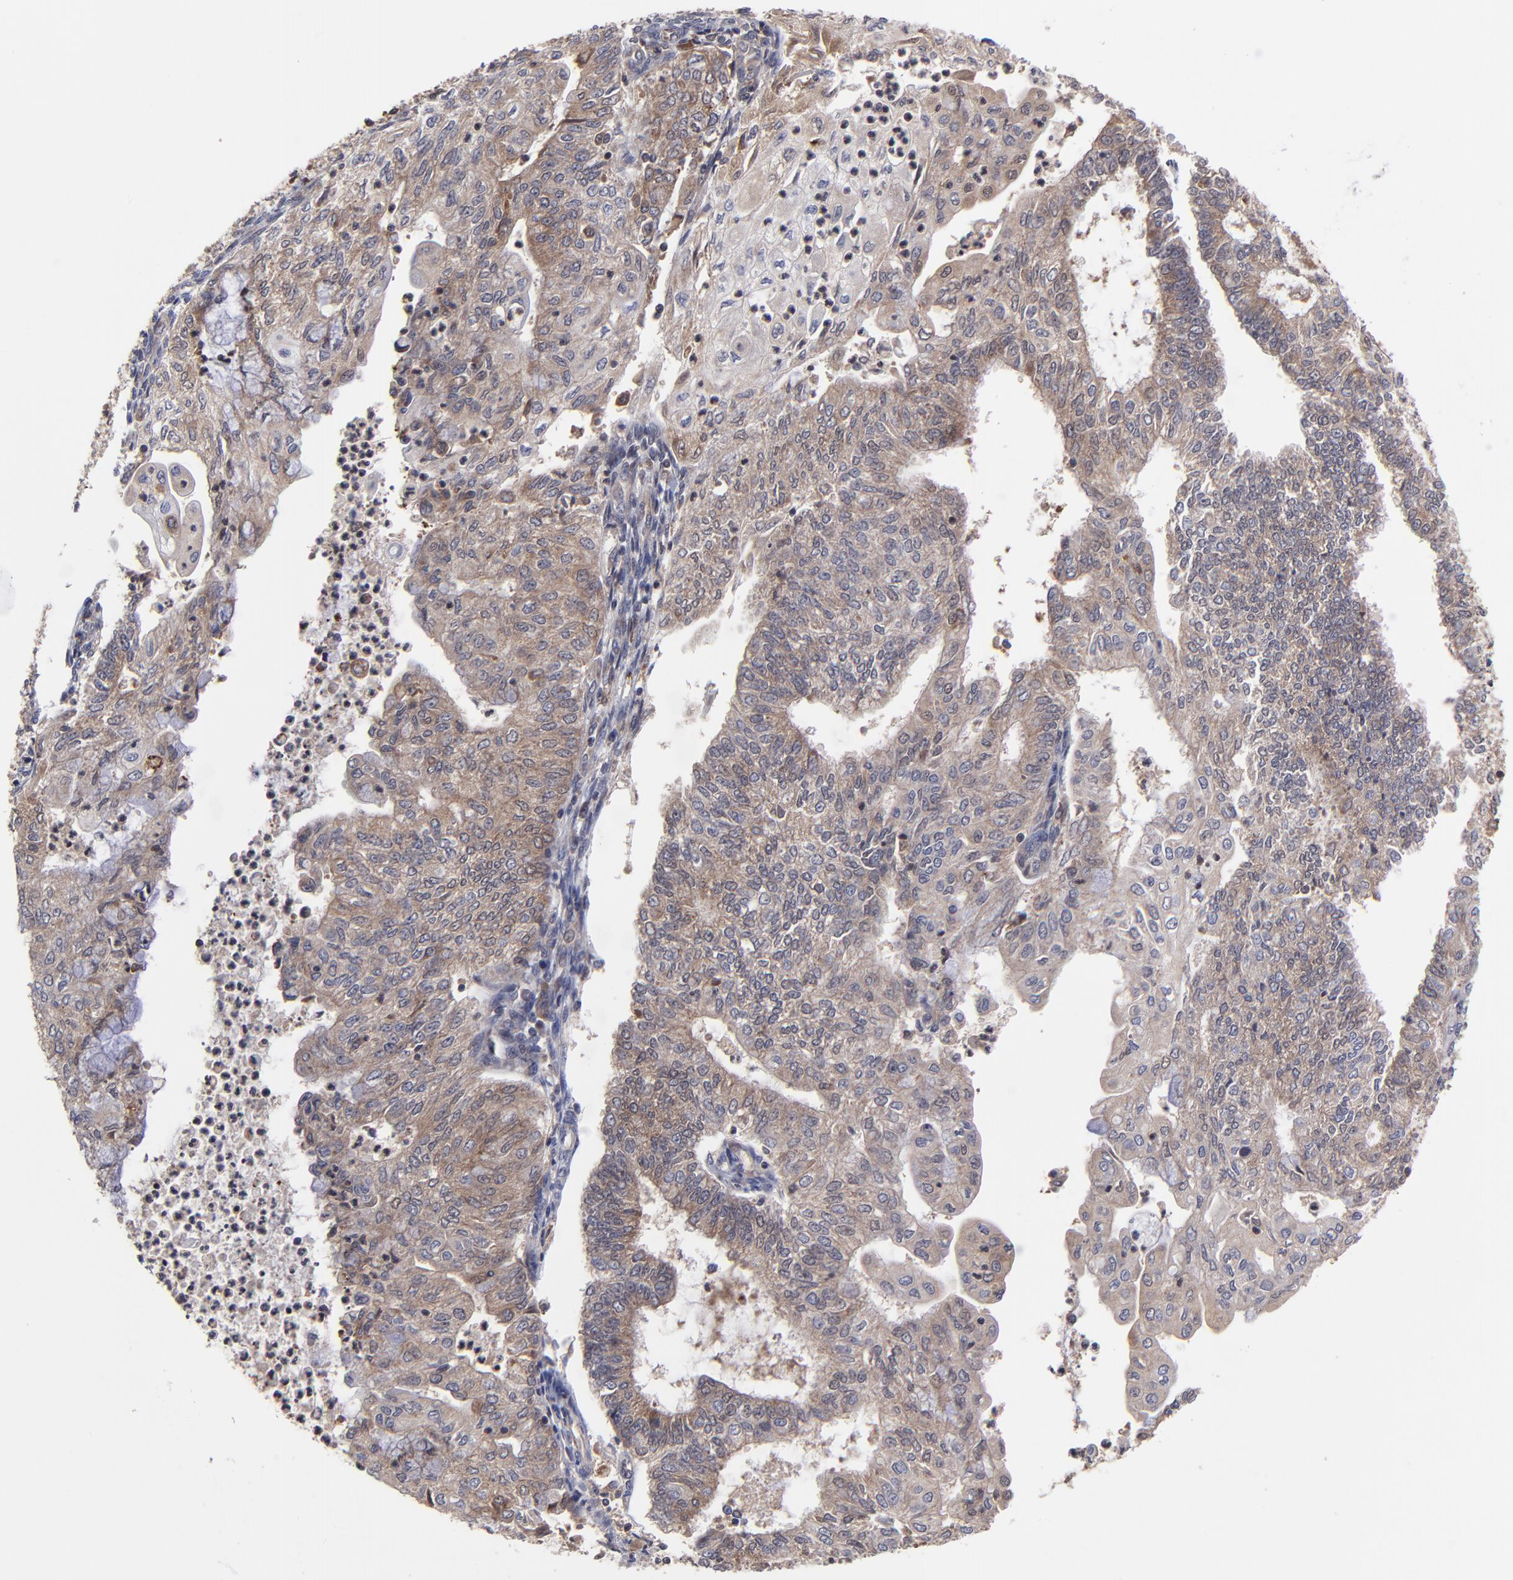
{"staining": {"intensity": "weak", "quantity": ">75%", "location": "cytoplasmic/membranous"}, "tissue": "endometrial cancer", "cell_type": "Tumor cells", "image_type": "cancer", "snomed": [{"axis": "morphology", "description": "Adenocarcinoma, NOS"}, {"axis": "topography", "description": "Endometrium"}], "caption": "DAB immunohistochemical staining of adenocarcinoma (endometrial) reveals weak cytoplasmic/membranous protein positivity in approximately >75% of tumor cells.", "gene": "UBE2L6", "patient": {"sex": "female", "age": 59}}